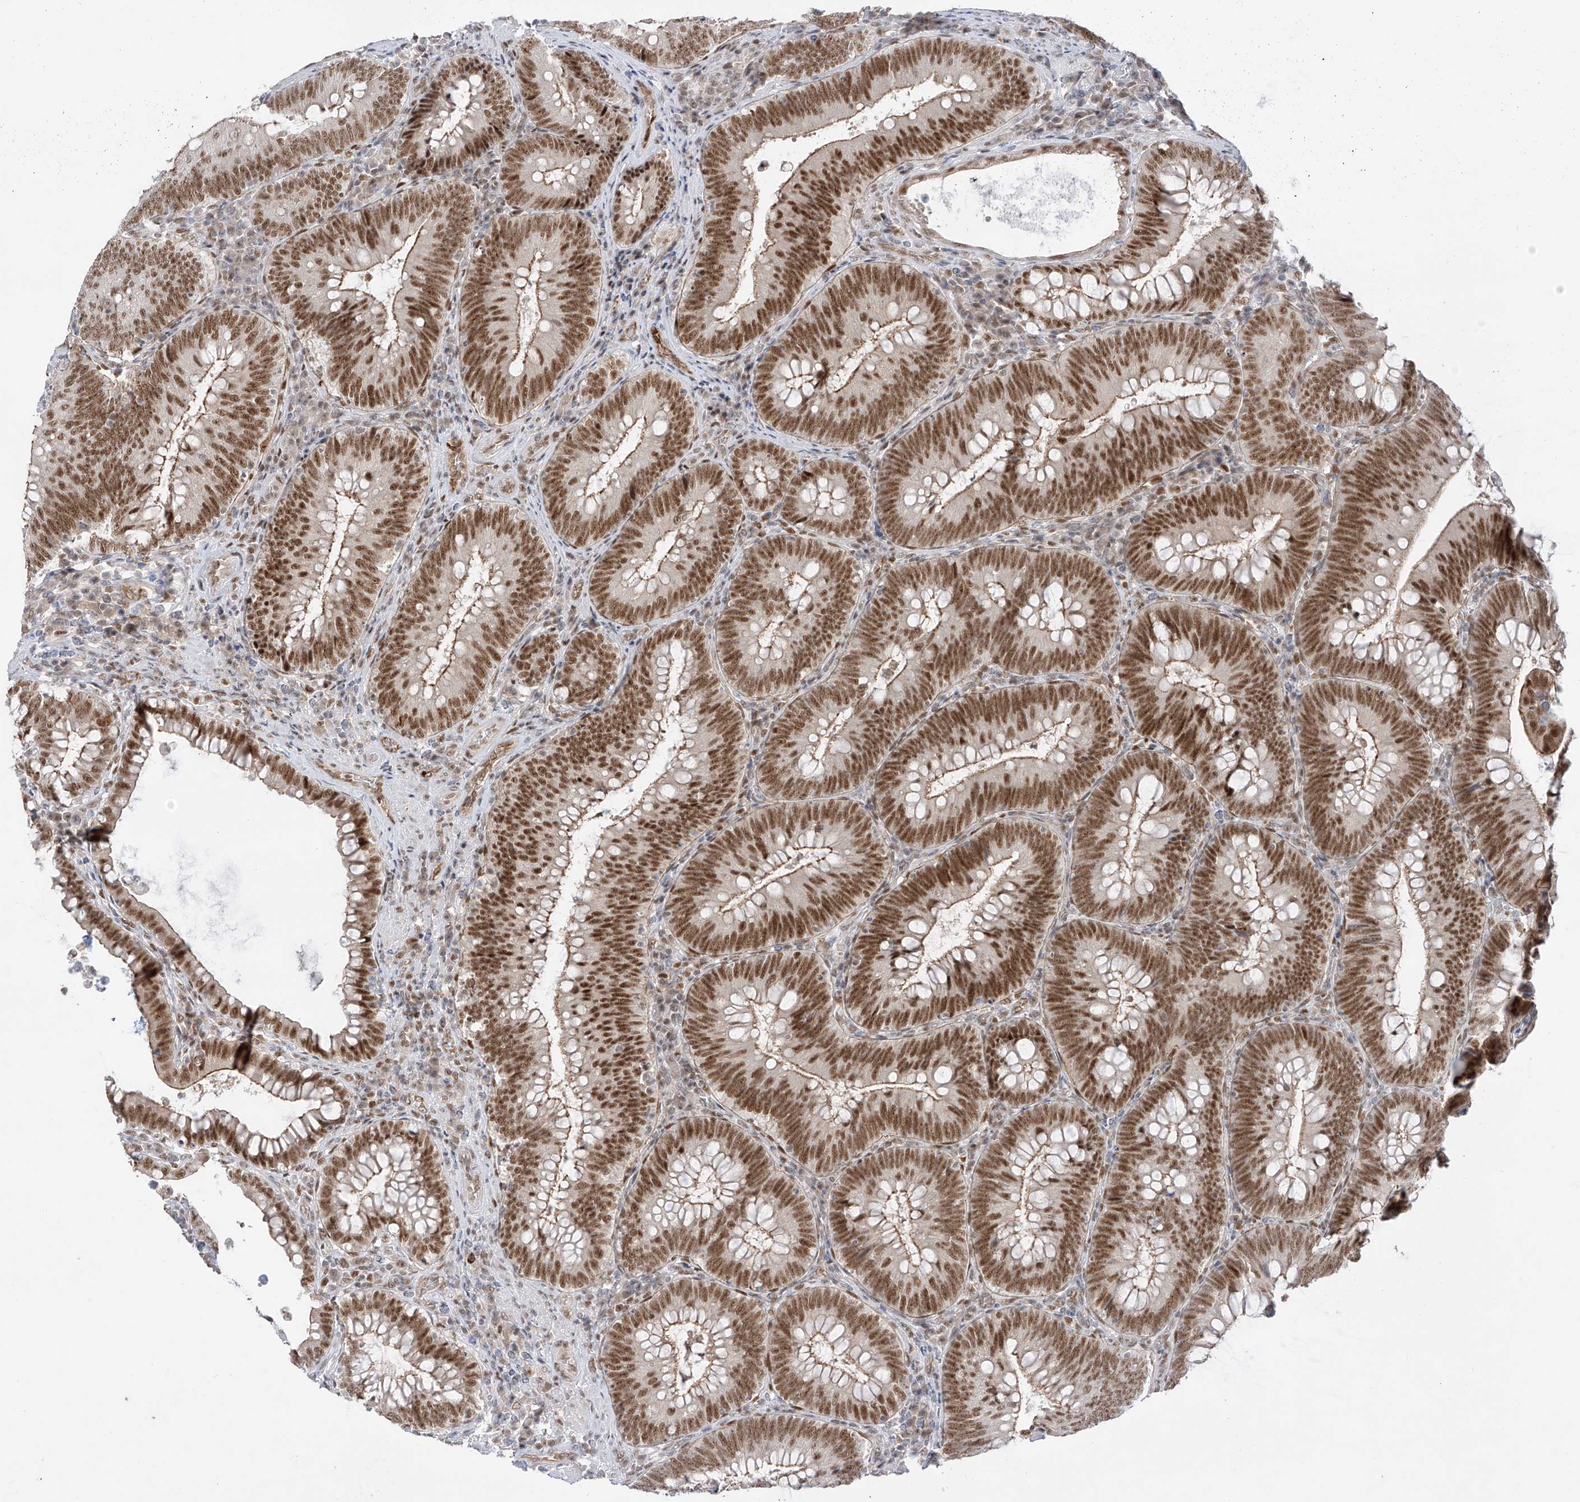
{"staining": {"intensity": "strong", "quantity": ">75%", "location": "cytoplasmic/membranous,nuclear"}, "tissue": "colorectal cancer", "cell_type": "Tumor cells", "image_type": "cancer", "snomed": [{"axis": "morphology", "description": "Normal tissue, NOS"}, {"axis": "topography", "description": "Colon"}], "caption": "The micrograph displays a brown stain indicating the presence of a protein in the cytoplasmic/membranous and nuclear of tumor cells in colorectal cancer.", "gene": "POGK", "patient": {"sex": "female", "age": 82}}